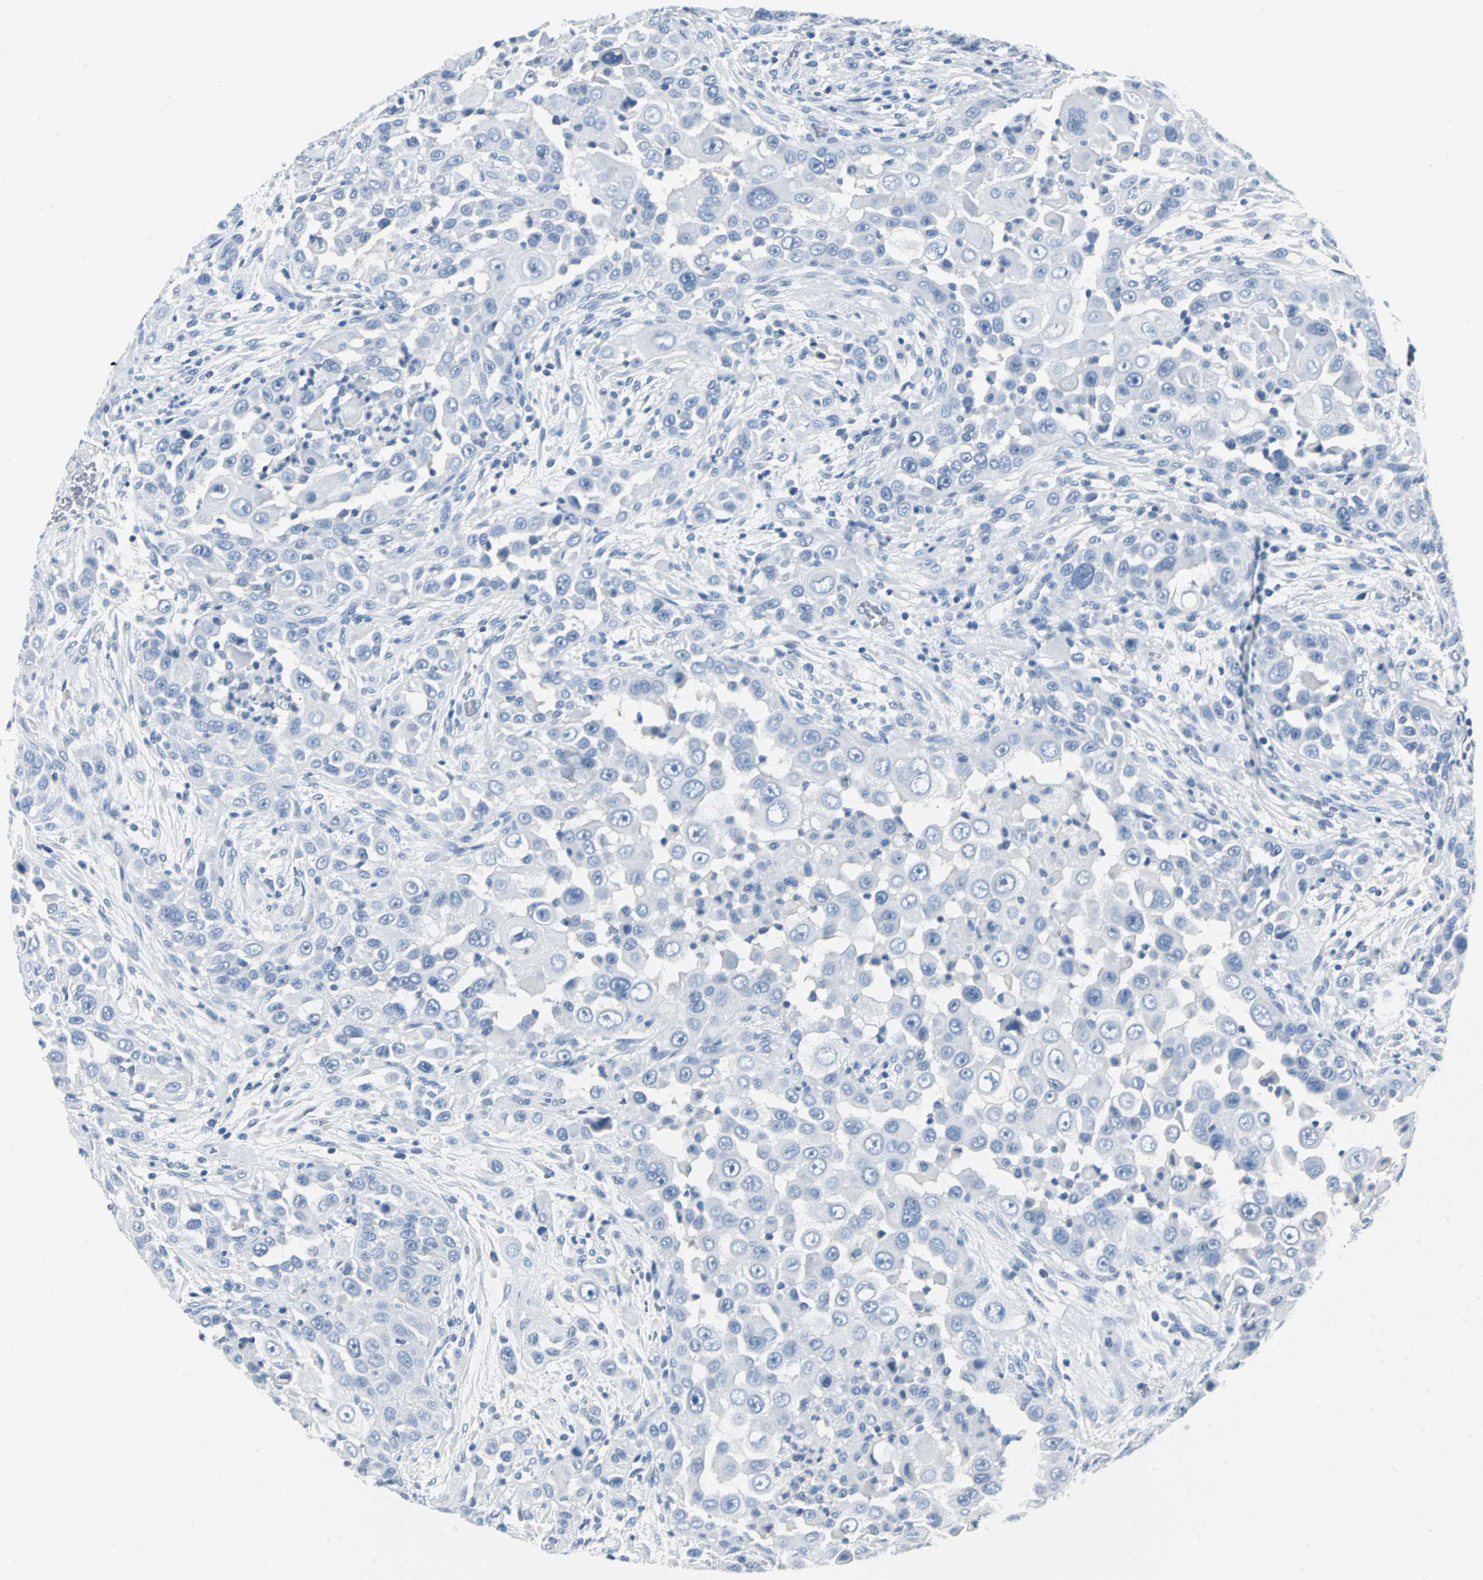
{"staining": {"intensity": "negative", "quantity": "none", "location": "none"}, "tissue": "head and neck cancer", "cell_type": "Tumor cells", "image_type": "cancer", "snomed": [{"axis": "morphology", "description": "Carcinoma, NOS"}, {"axis": "topography", "description": "Head-Neck"}], "caption": "This is an immunohistochemistry (IHC) micrograph of human head and neck cancer. There is no staining in tumor cells.", "gene": "RIPOR1", "patient": {"sex": "male", "age": 87}}